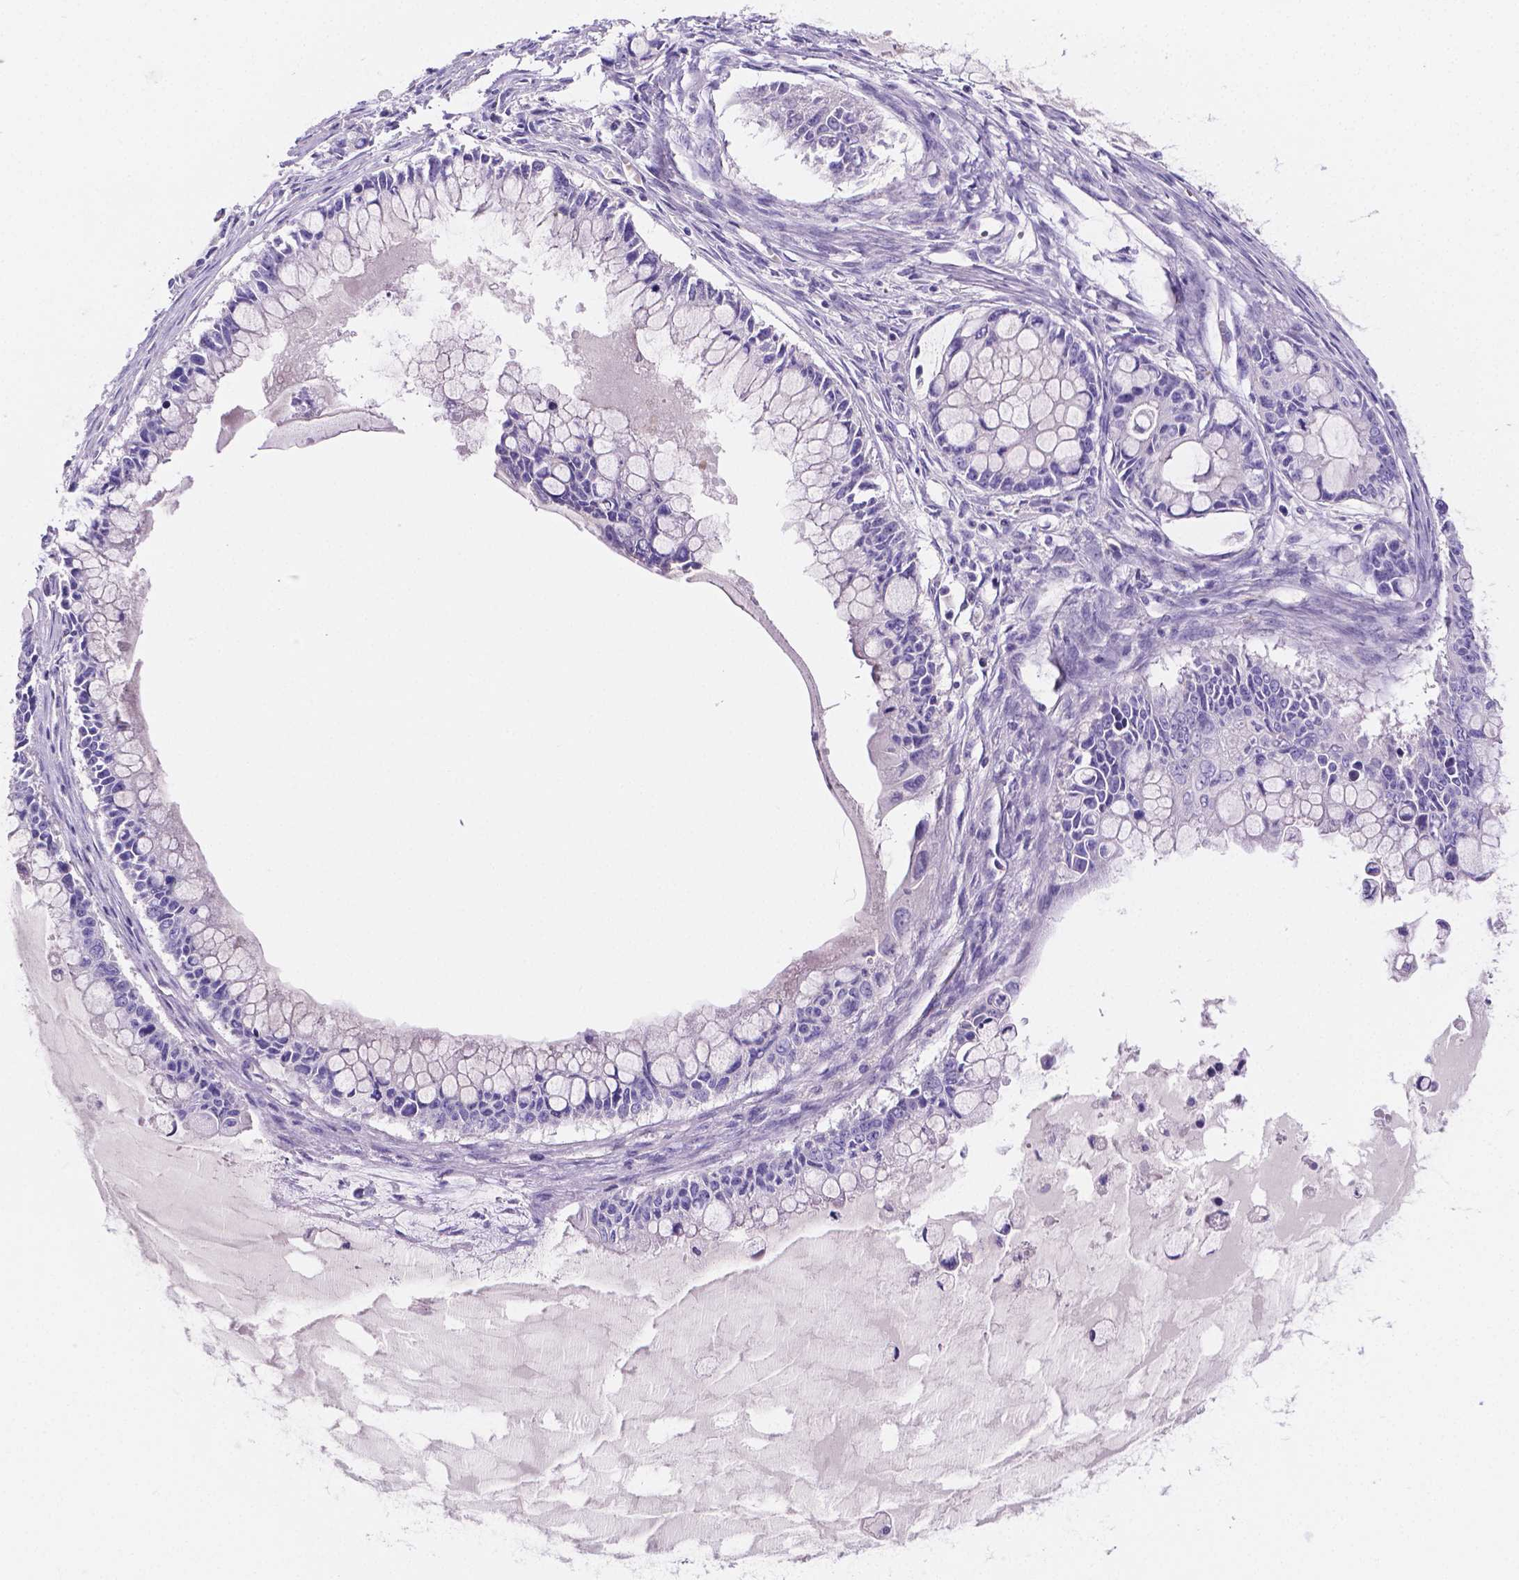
{"staining": {"intensity": "negative", "quantity": "none", "location": "none"}, "tissue": "ovarian cancer", "cell_type": "Tumor cells", "image_type": "cancer", "snomed": [{"axis": "morphology", "description": "Cystadenocarcinoma, mucinous, NOS"}, {"axis": "topography", "description": "Ovary"}], "caption": "Protein analysis of ovarian cancer (mucinous cystadenocarcinoma) shows no significant positivity in tumor cells. (DAB (3,3'-diaminobenzidine) IHC visualized using brightfield microscopy, high magnification).", "gene": "NRGN", "patient": {"sex": "female", "age": 63}}